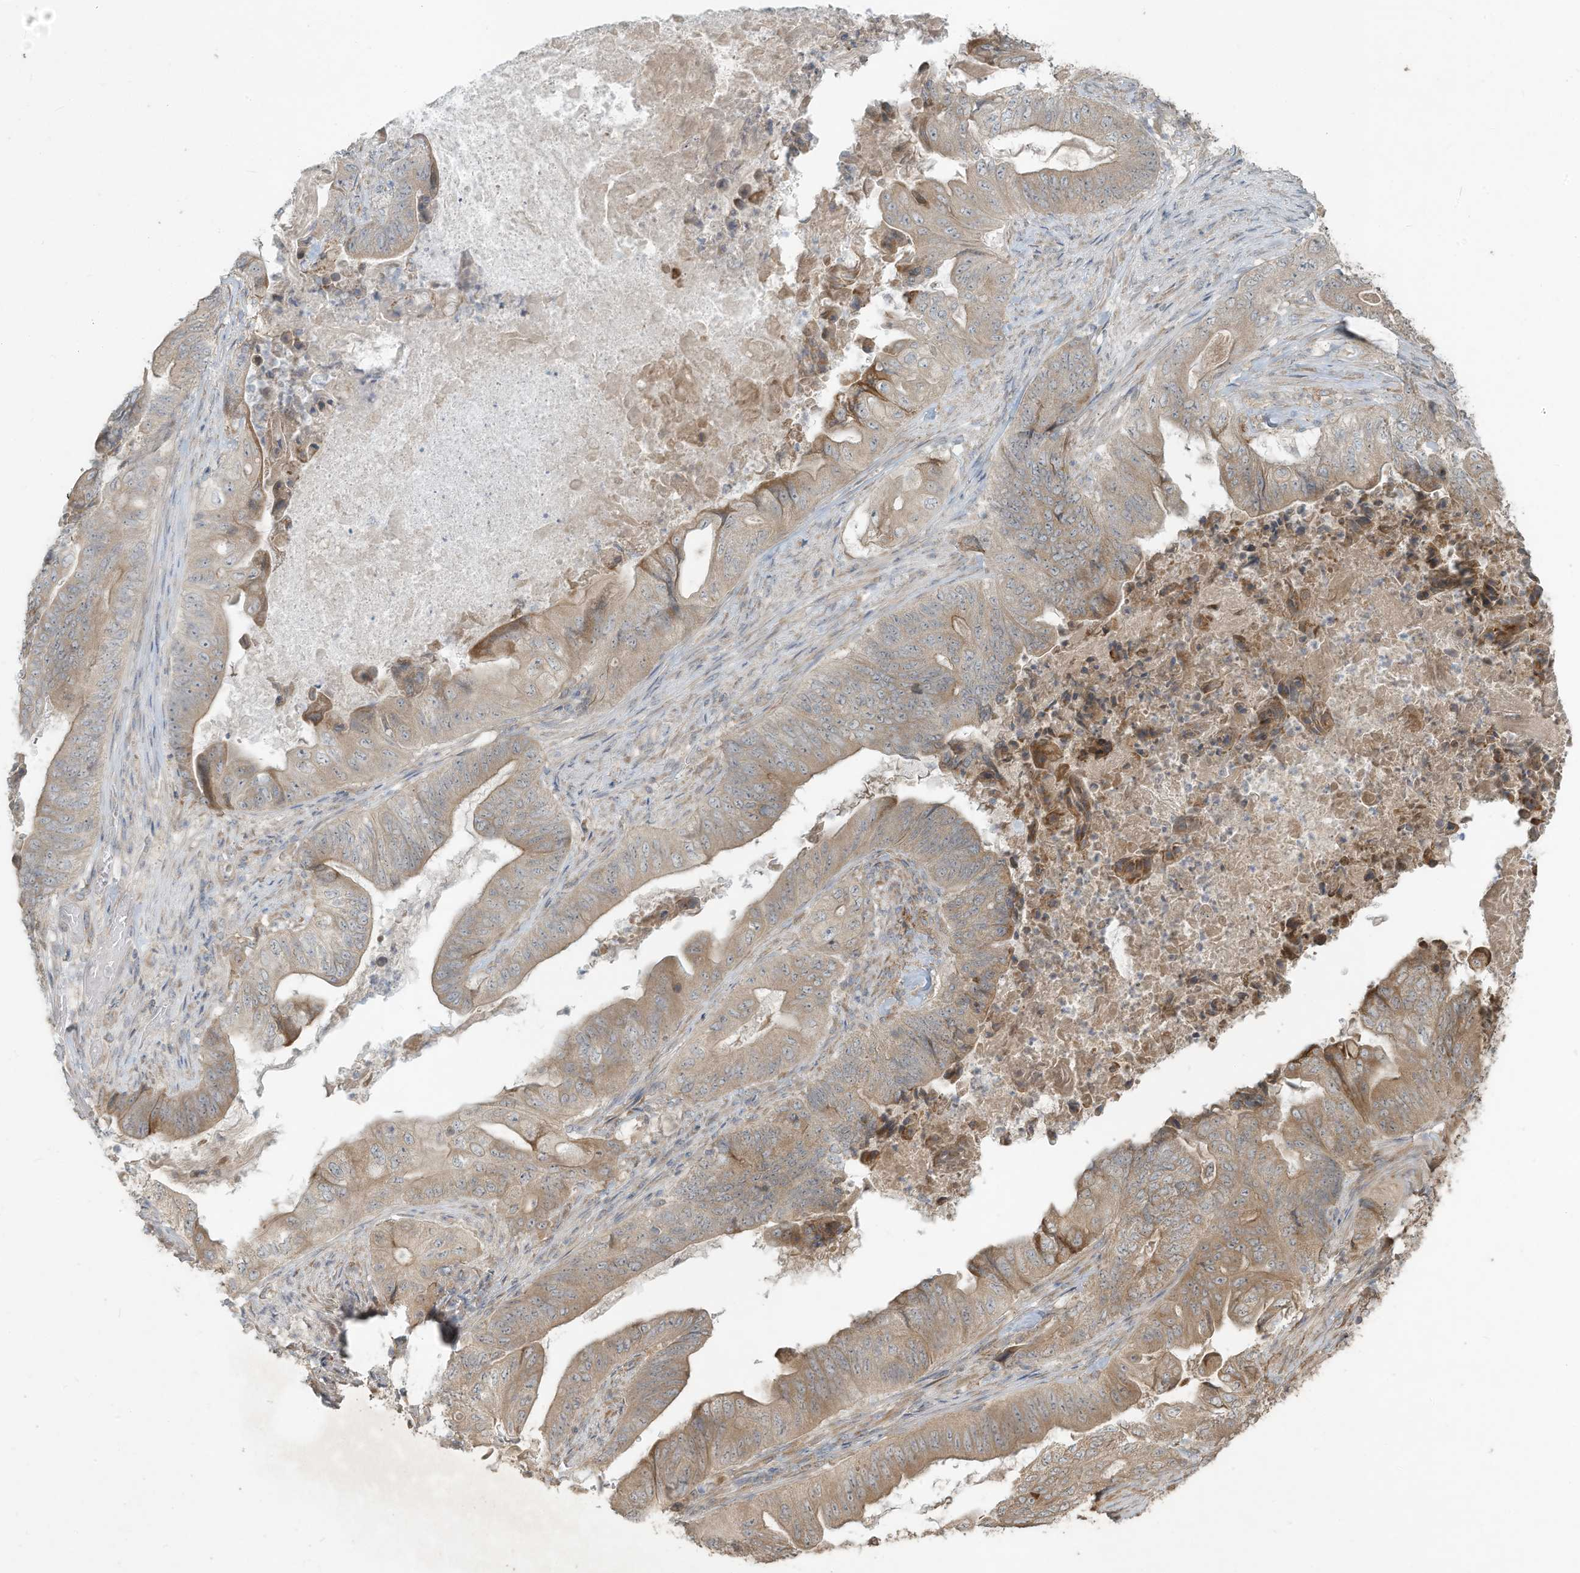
{"staining": {"intensity": "weak", "quantity": ">75%", "location": "cytoplasmic/membranous"}, "tissue": "stomach cancer", "cell_type": "Tumor cells", "image_type": "cancer", "snomed": [{"axis": "morphology", "description": "Adenocarcinoma, NOS"}, {"axis": "topography", "description": "Stomach"}], "caption": "Stomach cancer (adenocarcinoma) stained with DAB (3,3'-diaminobenzidine) IHC demonstrates low levels of weak cytoplasmic/membranous positivity in approximately >75% of tumor cells. The staining was performed using DAB (3,3'-diaminobenzidine) to visualize the protein expression in brown, while the nuclei were stained in blue with hematoxylin (Magnification: 20x).", "gene": "MAGIX", "patient": {"sex": "female", "age": 73}}